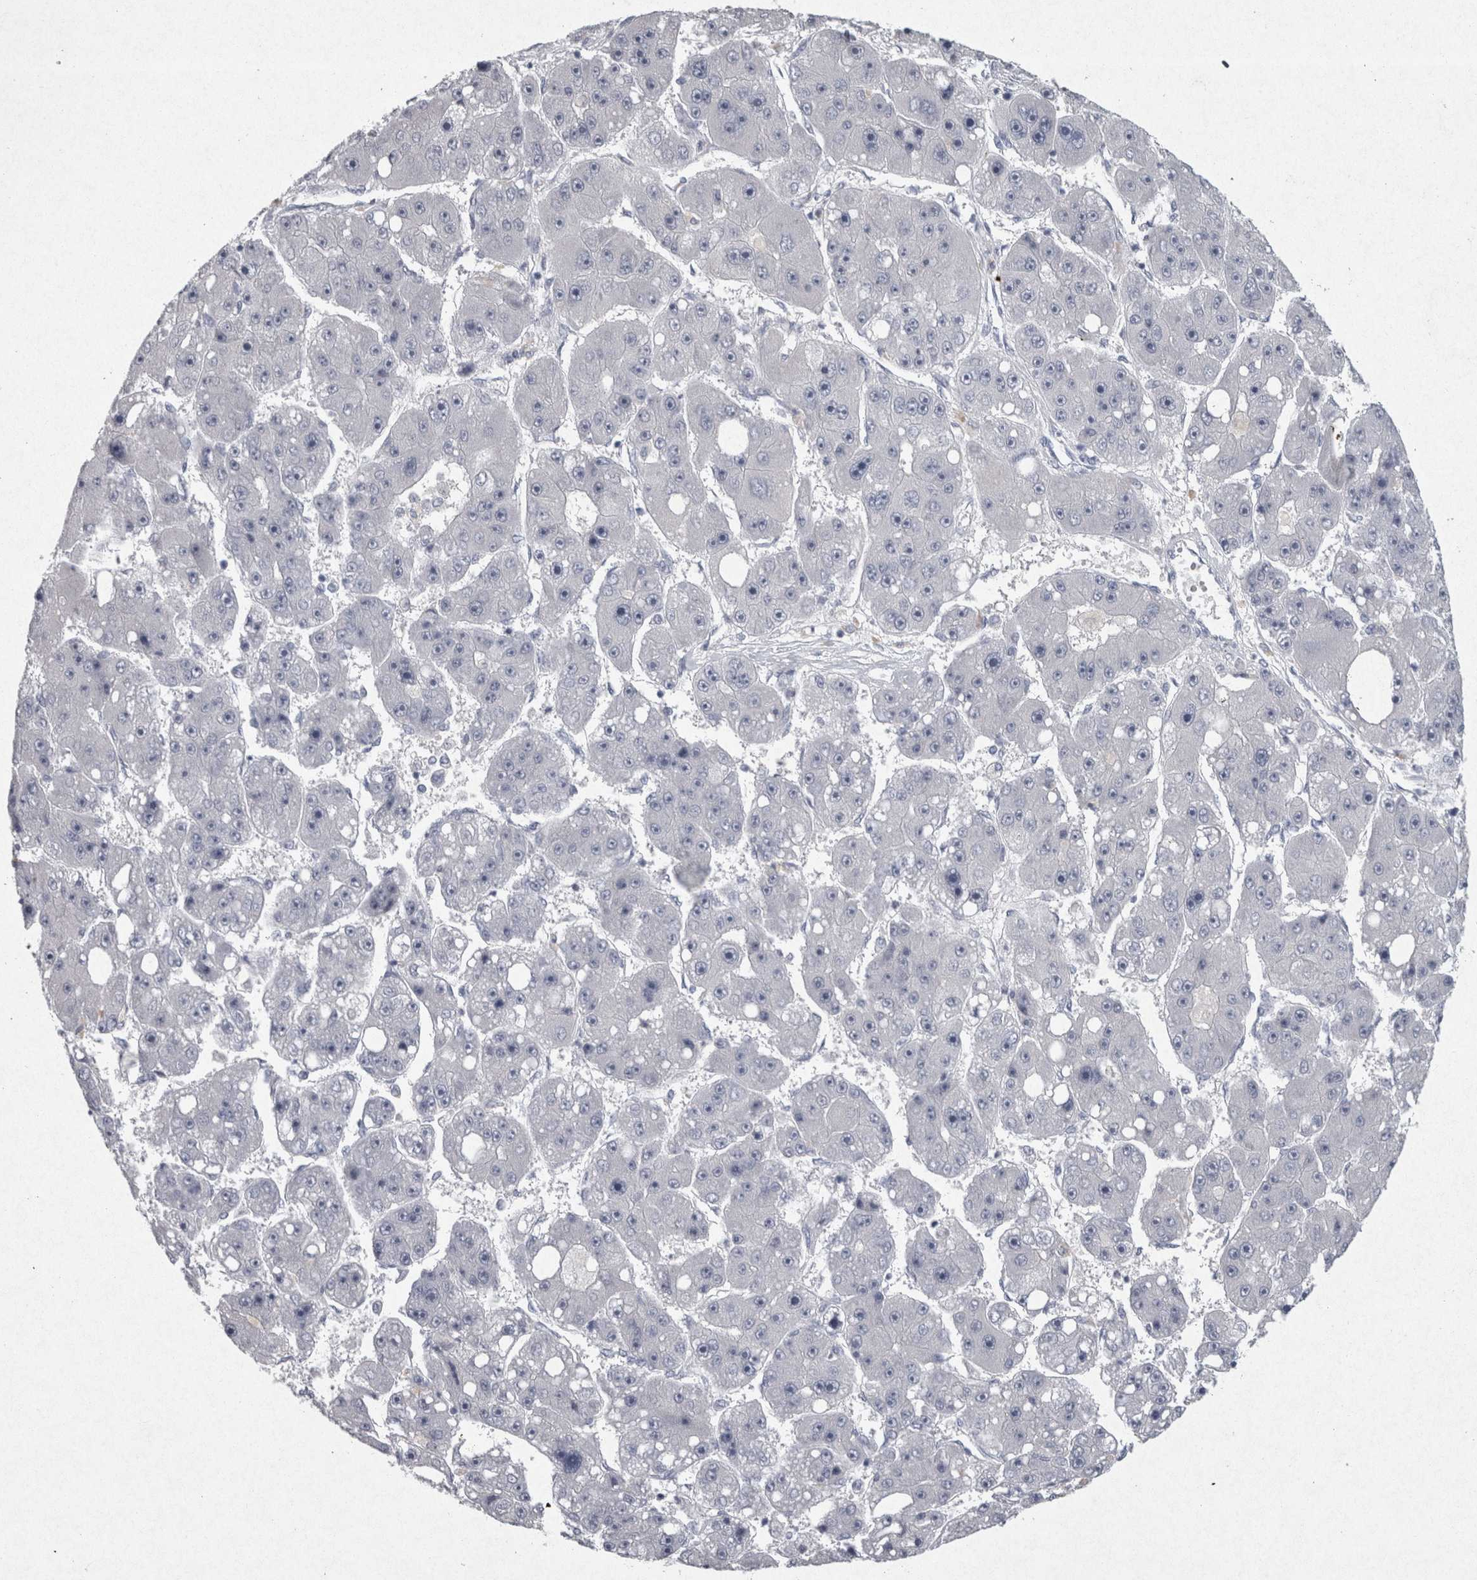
{"staining": {"intensity": "negative", "quantity": "none", "location": "none"}, "tissue": "liver cancer", "cell_type": "Tumor cells", "image_type": "cancer", "snomed": [{"axis": "morphology", "description": "Carcinoma, Hepatocellular, NOS"}, {"axis": "topography", "description": "Liver"}], "caption": "Protein analysis of liver hepatocellular carcinoma reveals no significant expression in tumor cells.", "gene": "PDX1", "patient": {"sex": "female", "age": 61}}